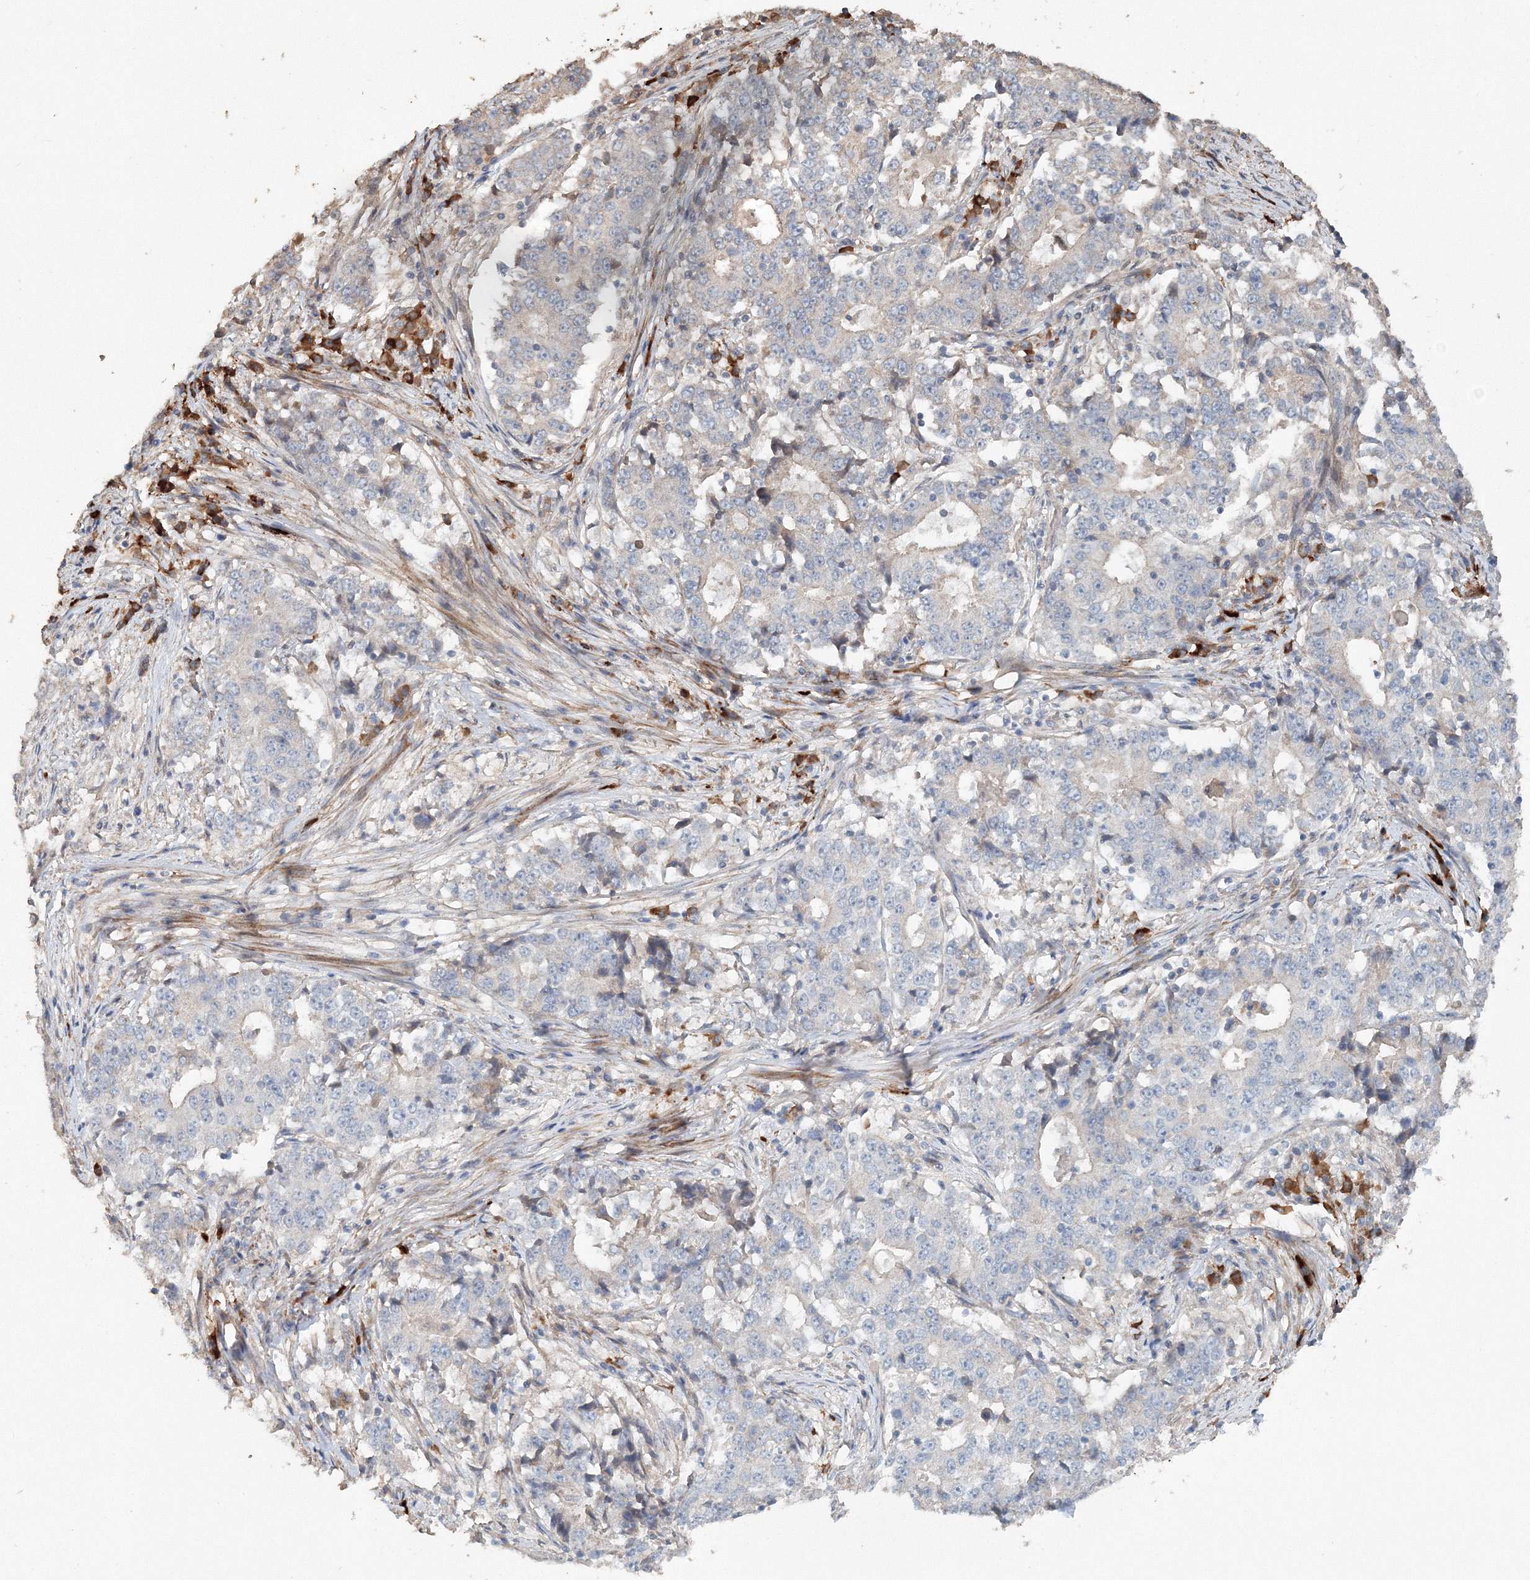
{"staining": {"intensity": "negative", "quantity": "none", "location": "none"}, "tissue": "stomach cancer", "cell_type": "Tumor cells", "image_type": "cancer", "snomed": [{"axis": "morphology", "description": "Adenocarcinoma, NOS"}, {"axis": "topography", "description": "Stomach"}], "caption": "Tumor cells show no significant protein staining in stomach cancer (adenocarcinoma).", "gene": "NALF2", "patient": {"sex": "male", "age": 59}}